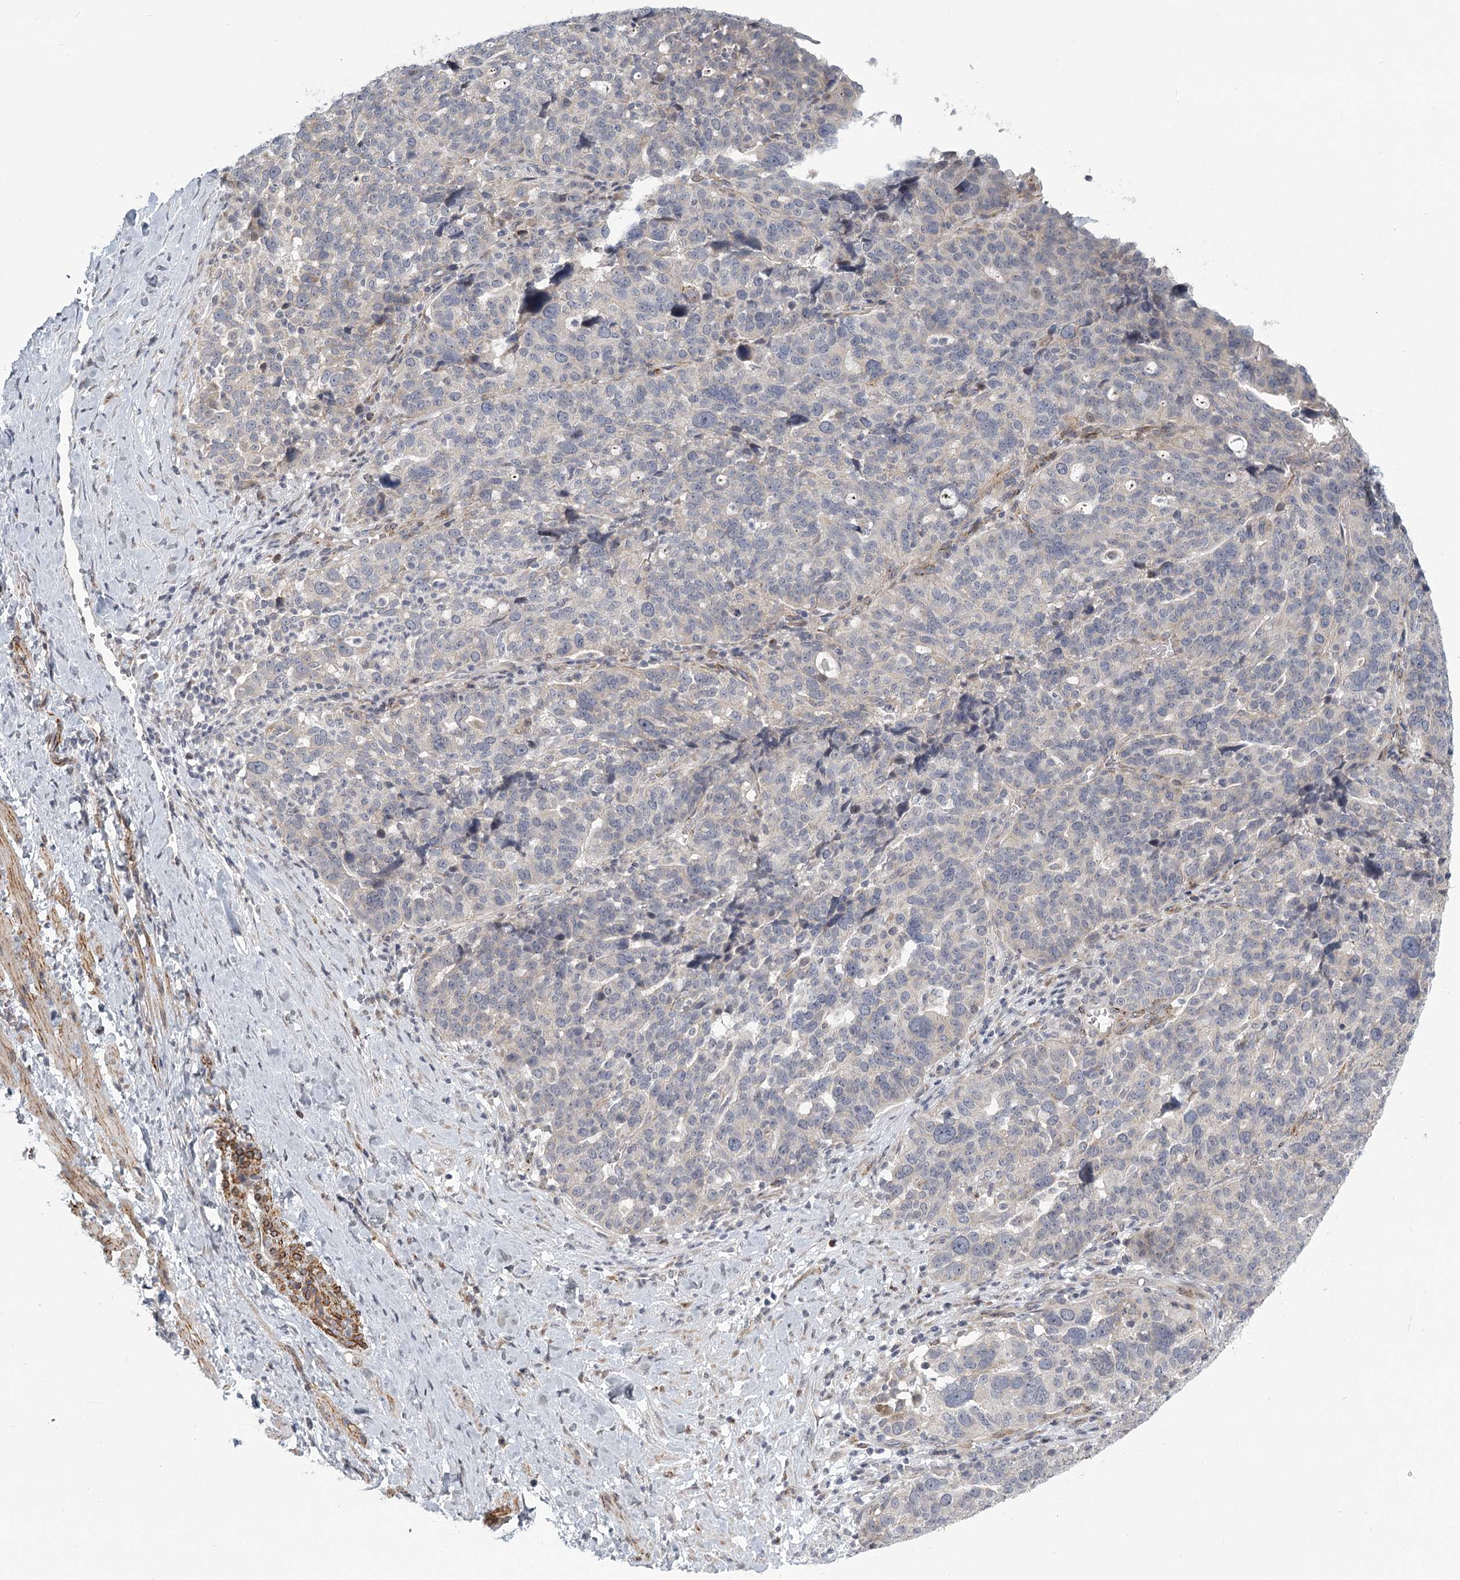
{"staining": {"intensity": "negative", "quantity": "none", "location": "none"}, "tissue": "ovarian cancer", "cell_type": "Tumor cells", "image_type": "cancer", "snomed": [{"axis": "morphology", "description": "Cystadenocarcinoma, serous, NOS"}, {"axis": "topography", "description": "Ovary"}], "caption": "A photomicrograph of serous cystadenocarcinoma (ovarian) stained for a protein reveals no brown staining in tumor cells. The staining is performed using DAB brown chromogen with nuclei counter-stained in using hematoxylin.", "gene": "MEPE", "patient": {"sex": "female", "age": 59}}